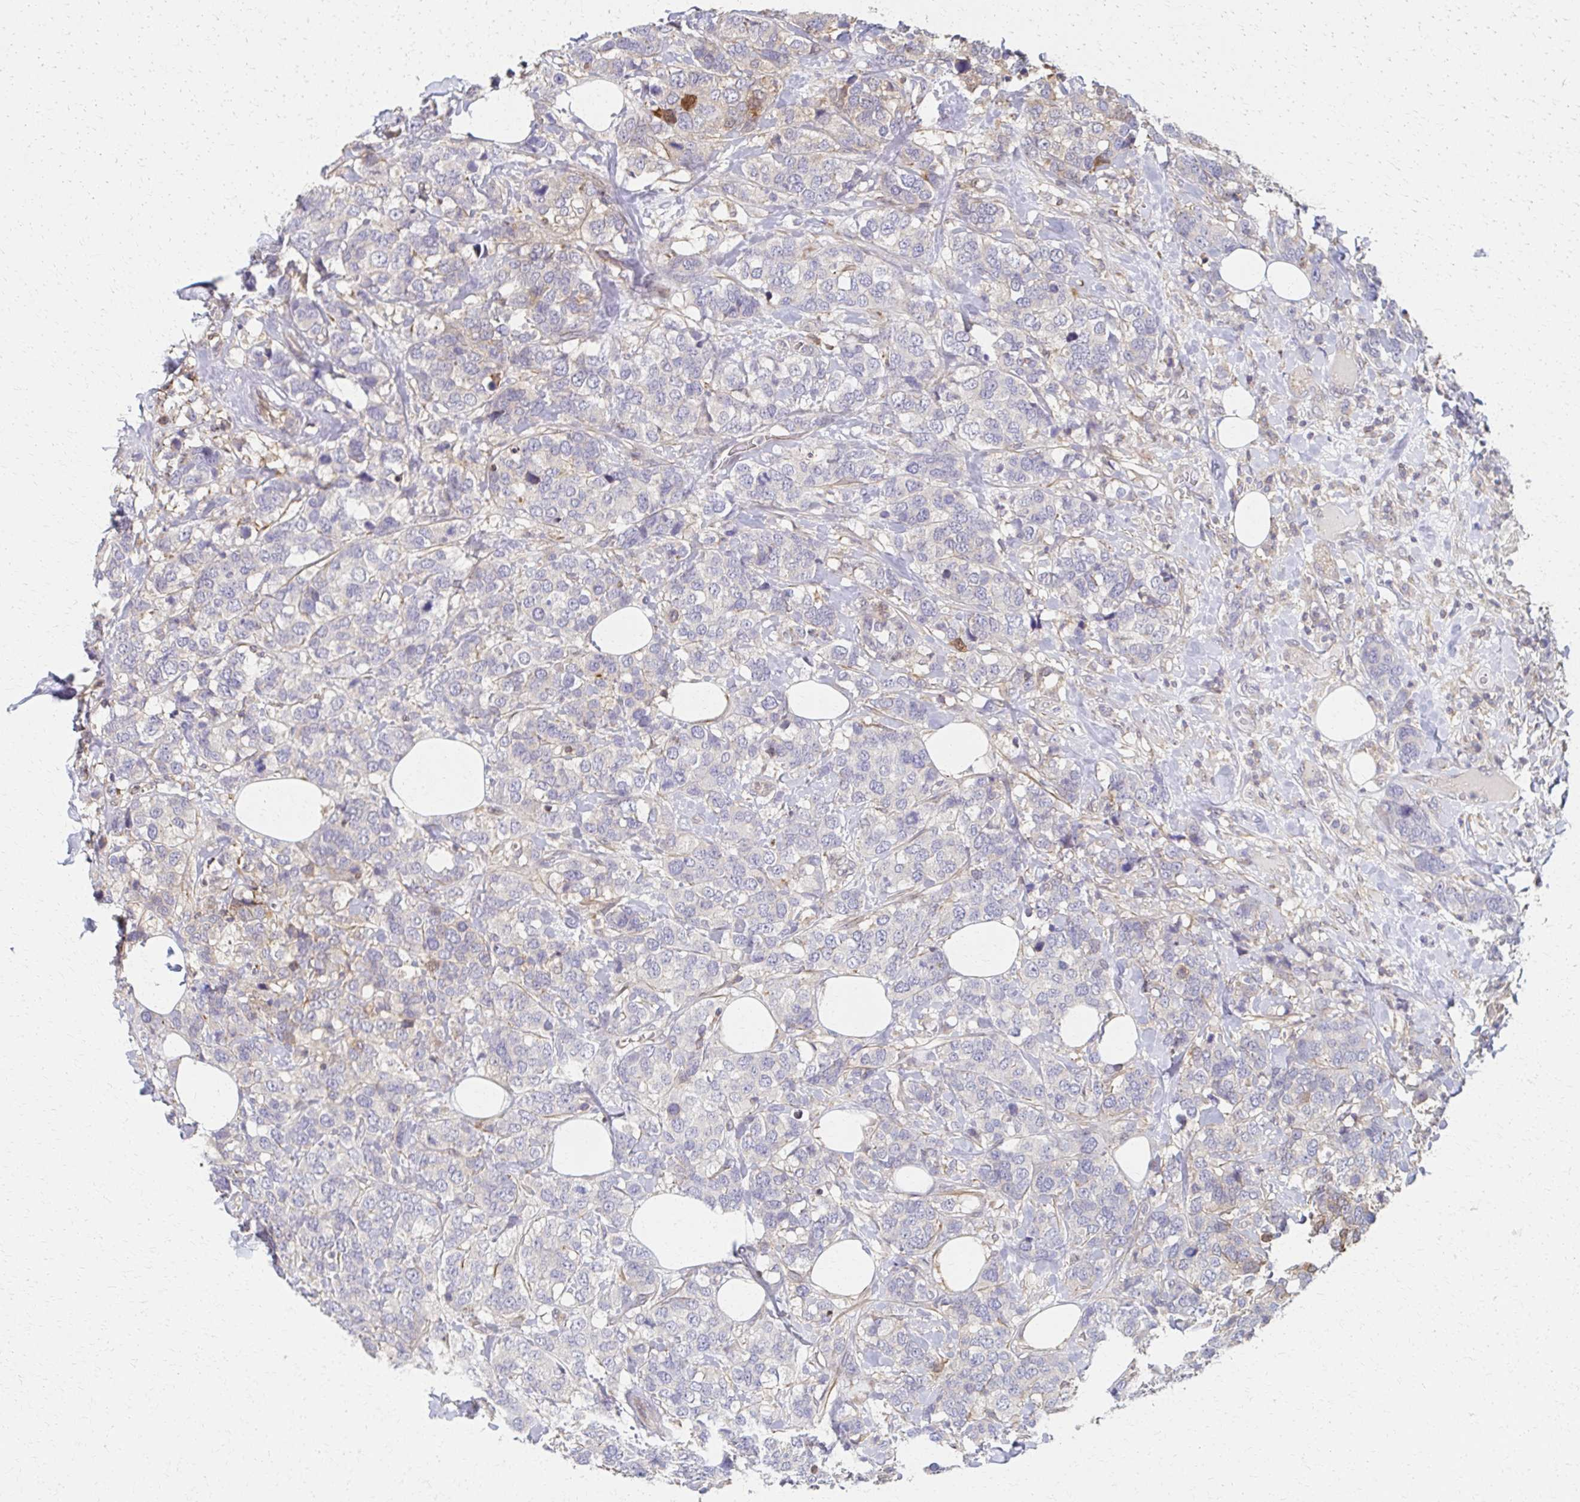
{"staining": {"intensity": "negative", "quantity": "none", "location": "none"}, "tissue": "breast cancer", "cell_type": "Tumor cells", "image_type": "cancer", "snomed": [{"axis": "morphology", "description": "Lobular carcinoma"}, {"axis": "topography", "description": "Breast"}], "caption": "A high-resolution image shows immunohistochemistry (IHC) staining of breast lobular carcinoma, which demonstrates no significant positivity in tumor cells.", "gene": "EOLA2", "patient": {"sex": "female", "age": 59}}